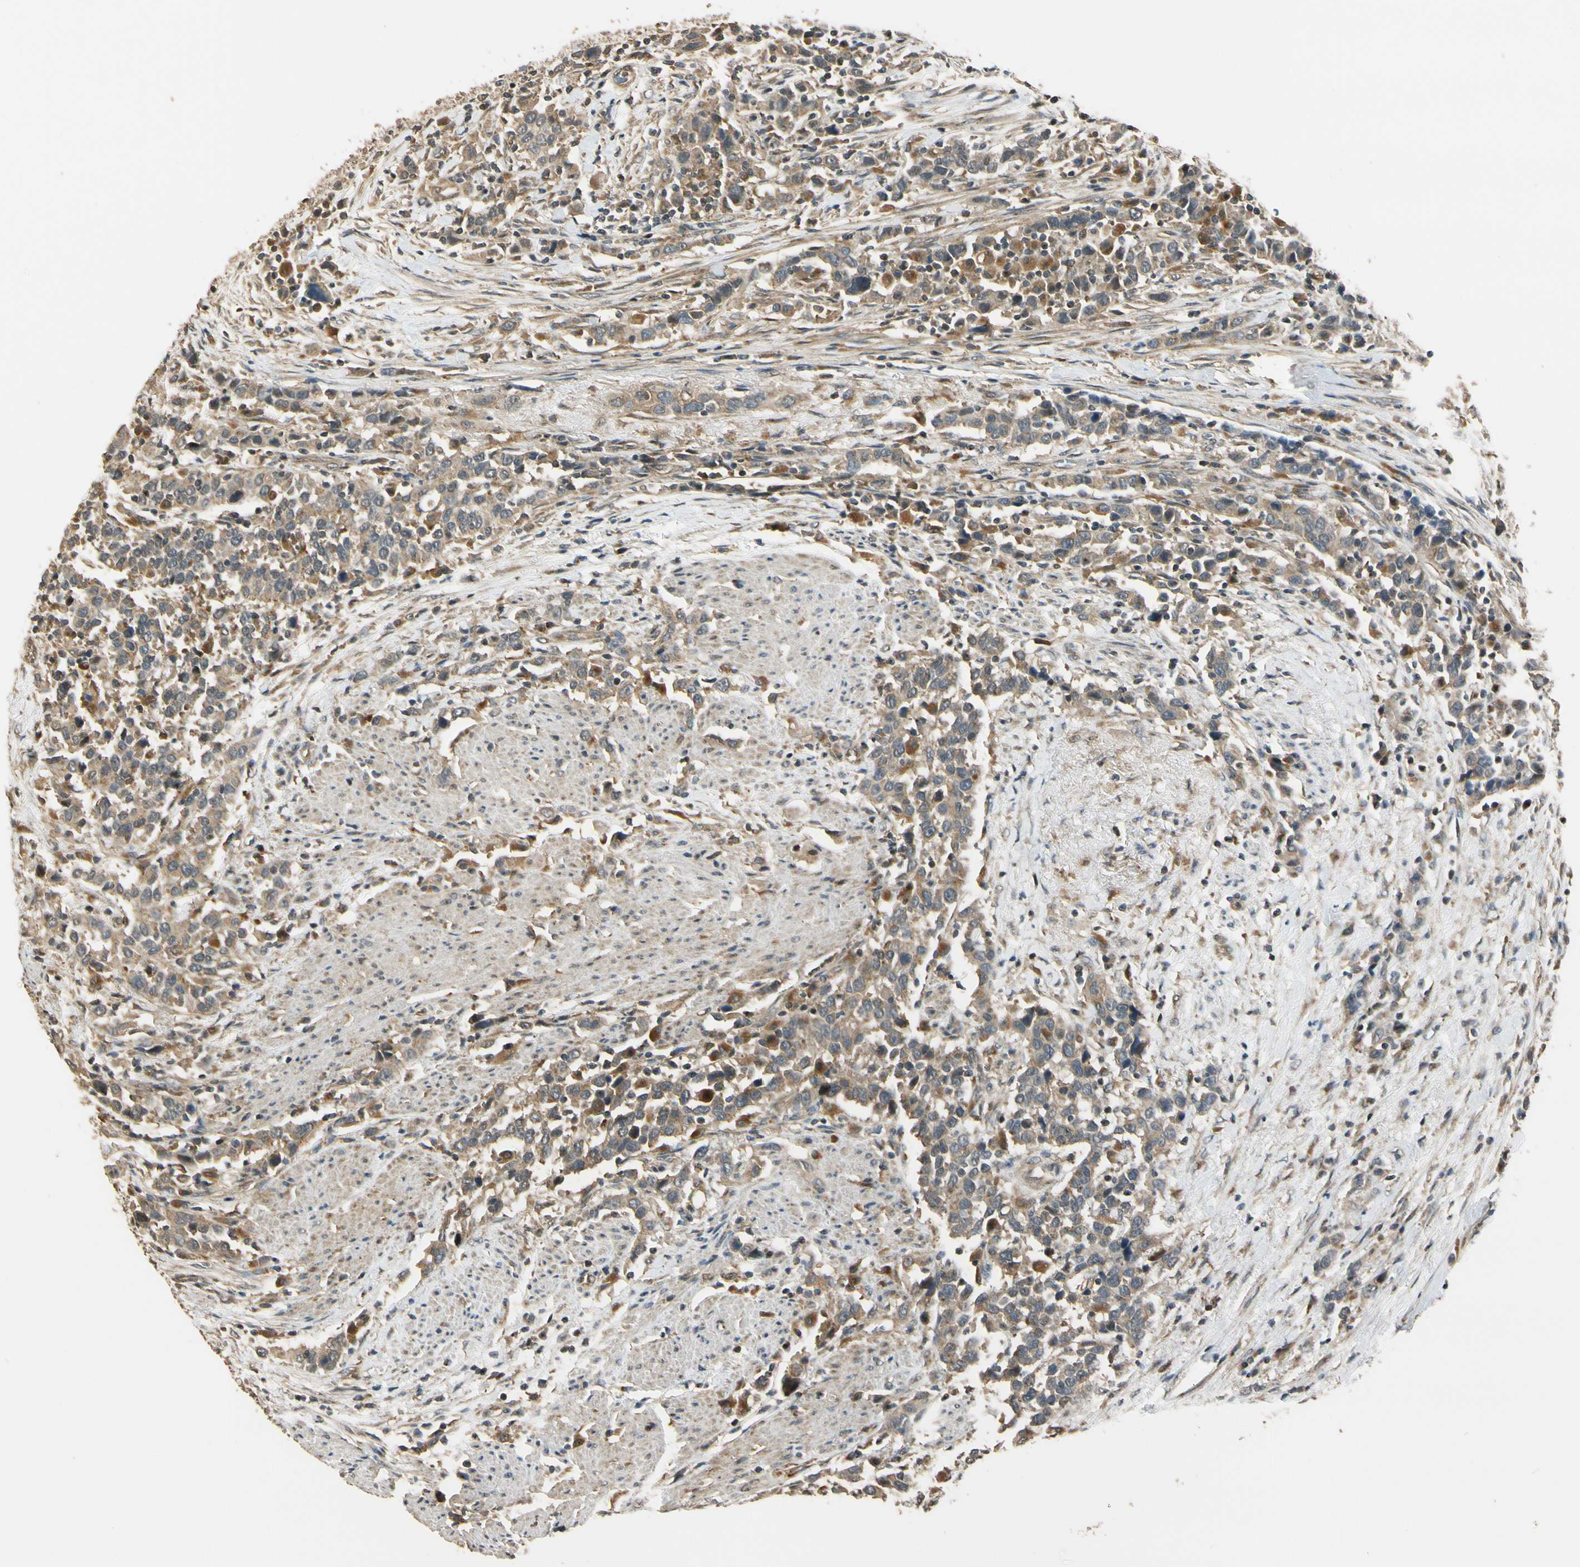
{"staining": {"intensity": "weak", "quantity": ">75%", "location": "cytoplasmic/membranous"}, "tissue": "urothelial cancer", "cell_type": "Tumor cells", "image_type": "cancer", "snomed": [{"axis": "morphology", "description": "Urothelial carcinoma, High grade"}, {"axis": "topography", "description": "Urinary bladder"}], "caption": "High-grade urothelial carcinoma stained with immunohistochemistry reveals weak cytoplasmic/membranous positivity in approximately >75% of tumor cells.", "gene": "LAMTOR1", "patient": {"sex": "male", "age": 61}}